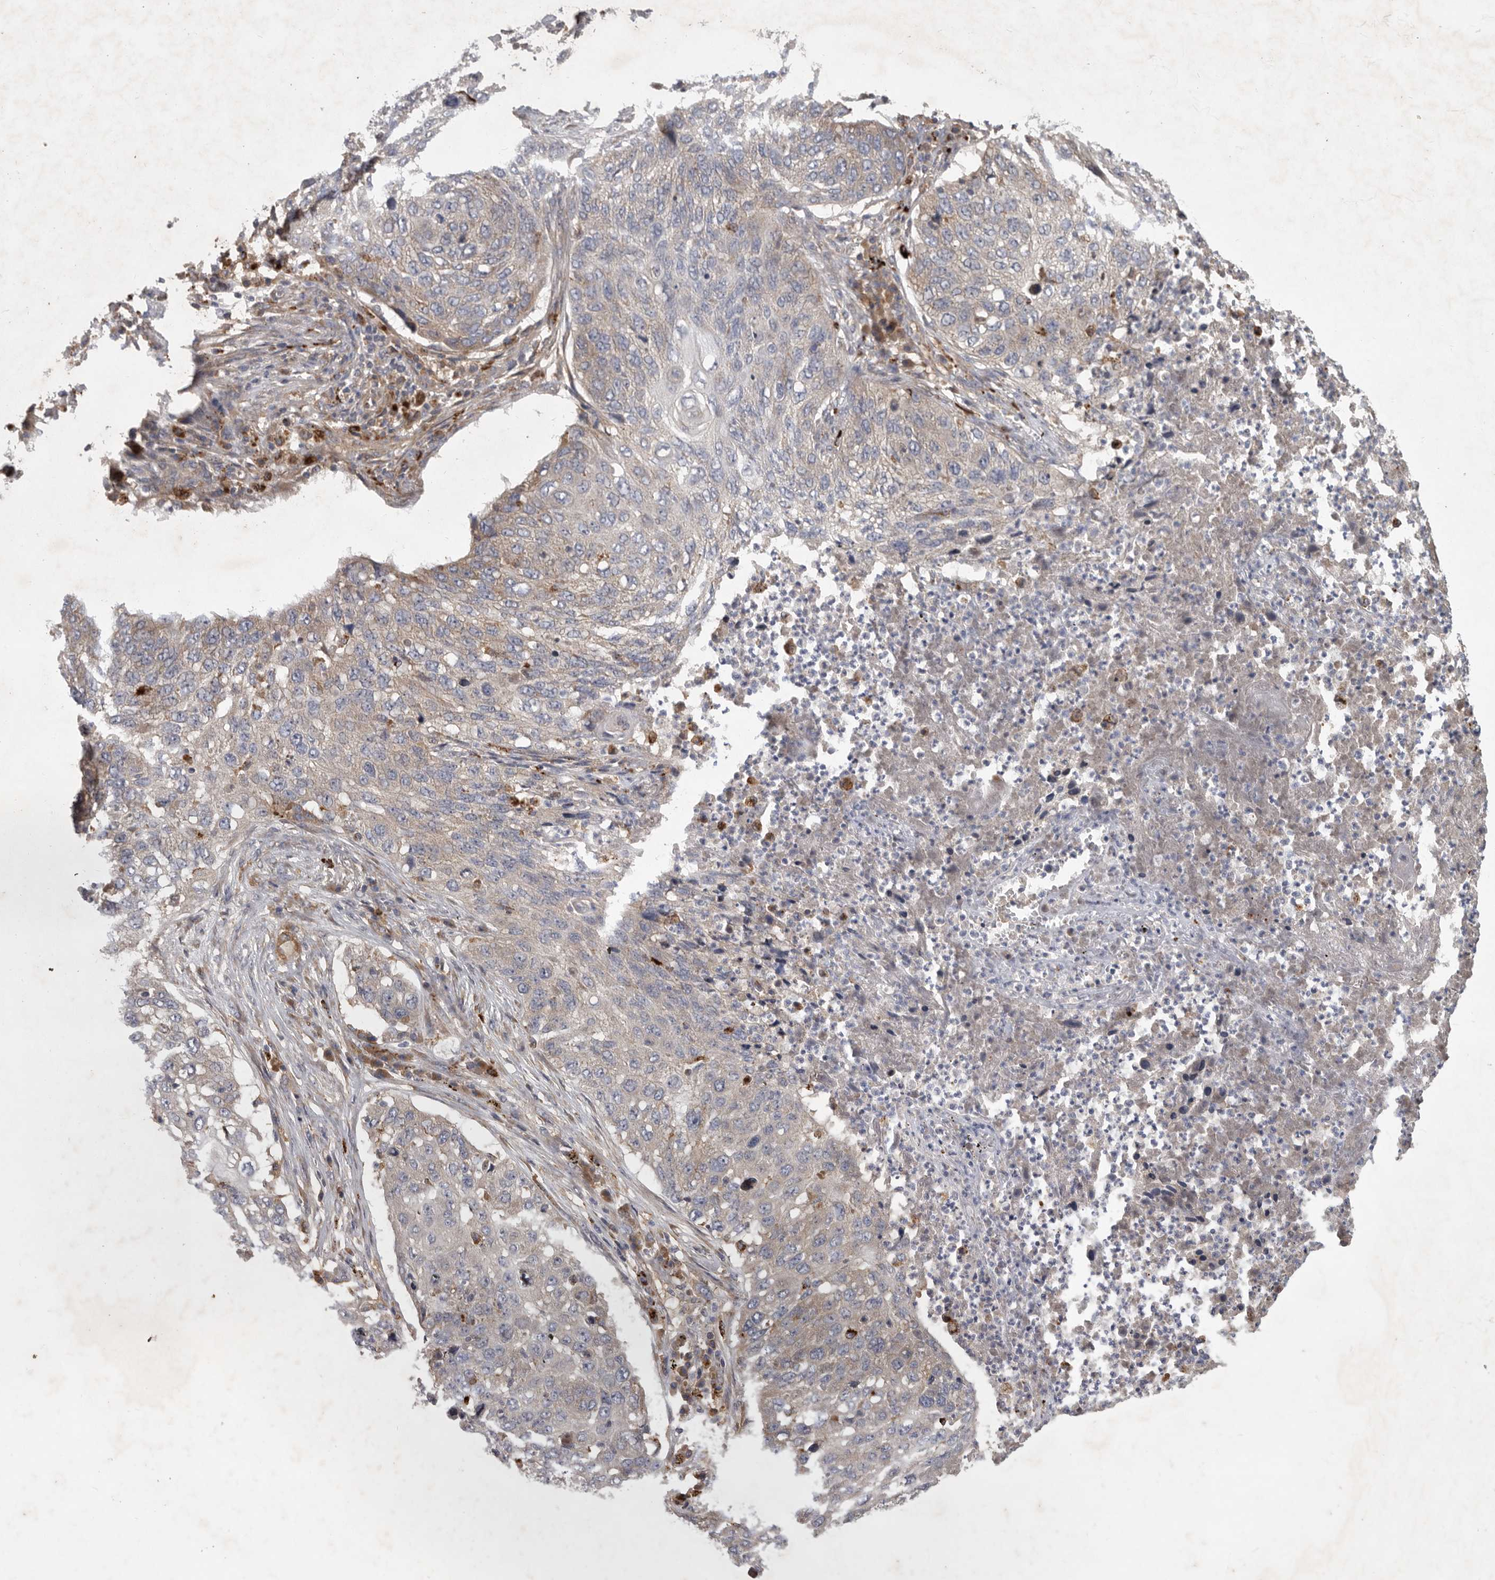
{"staining": {"intensity": "weak", "quantity": "<25%", "location": "cytoplasmic/membranous"}, "tissue": "lung cancer", "cell_type": "Tumor cells", "image_type": "cancer", "snomed": [{"axis": "morphology", "description": "Squamous cell carcinoma, NOS"}, {"axis": "topography", "description": "Lung"}], "caption": "The photomicrograph demonstrates no staining of tumor cells in squamous cell carcinoma (lung). (DAB immunohistochemistry visualized using brightfield microscopy, high magnification).", "gene": "C1orf109", "patient": {"sex": "female", "age": 63}}